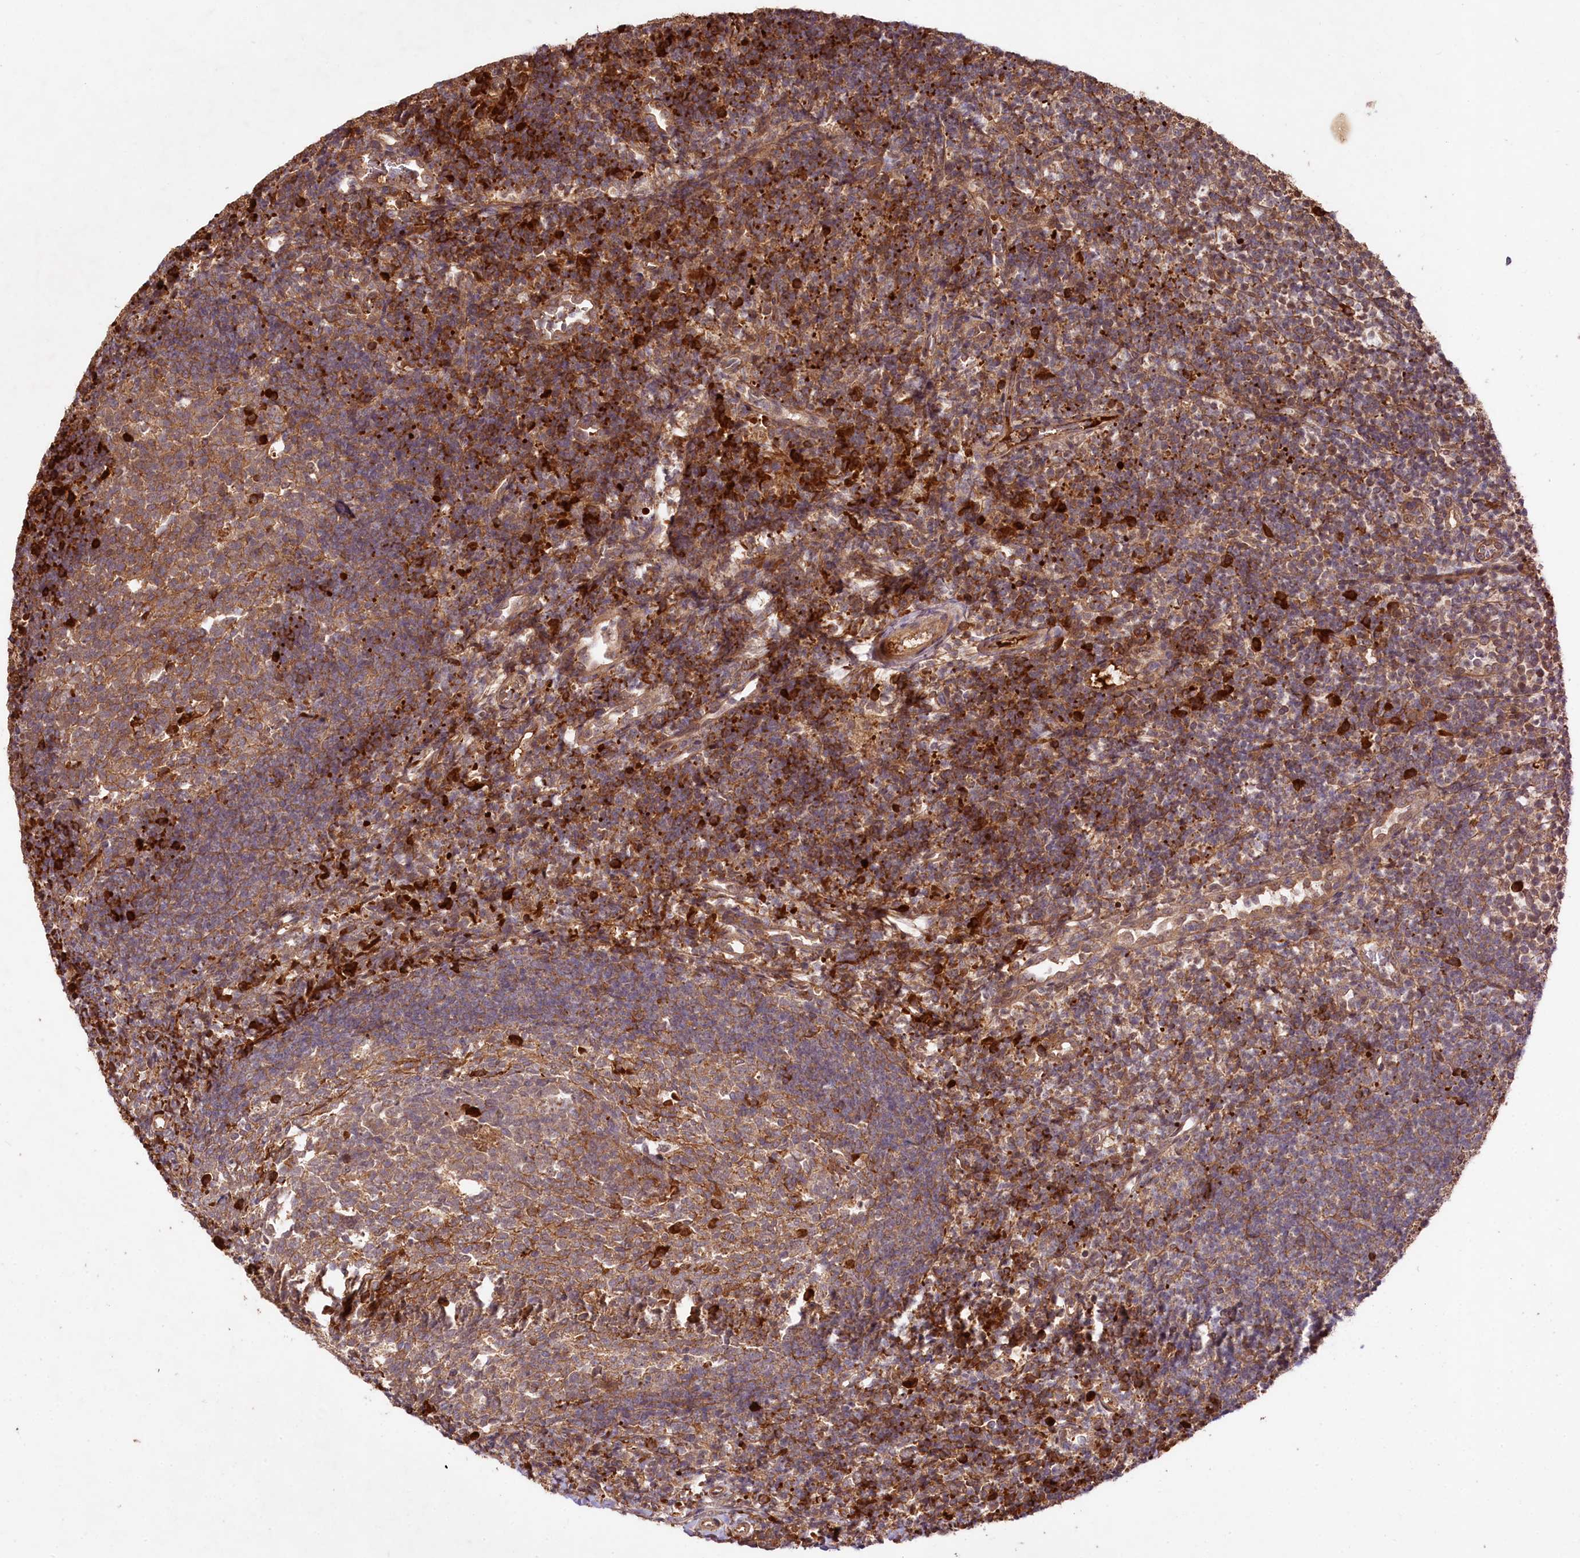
{"staining": {"intensity": "strong", "quantity": "<25%", "location": "cytoplasmic/membranous"}, "tissue": "tonsil", "cell_type": "Germinal center cells", "image_type": "normal", "snomed": [{"axis": "morphology", "description": "Normal tissue, NOS"}, {"axis": "topography", "description": "Tonsil"}], "caption": "Immunohistochemistry (DAB) staining of benign tonsil displays strong cytoplasmic/membranous protein positivity in approximately <25% of germinal center cells.", "gene": "MCF2L2", "patient": {"sex": "female", "age": 10}}